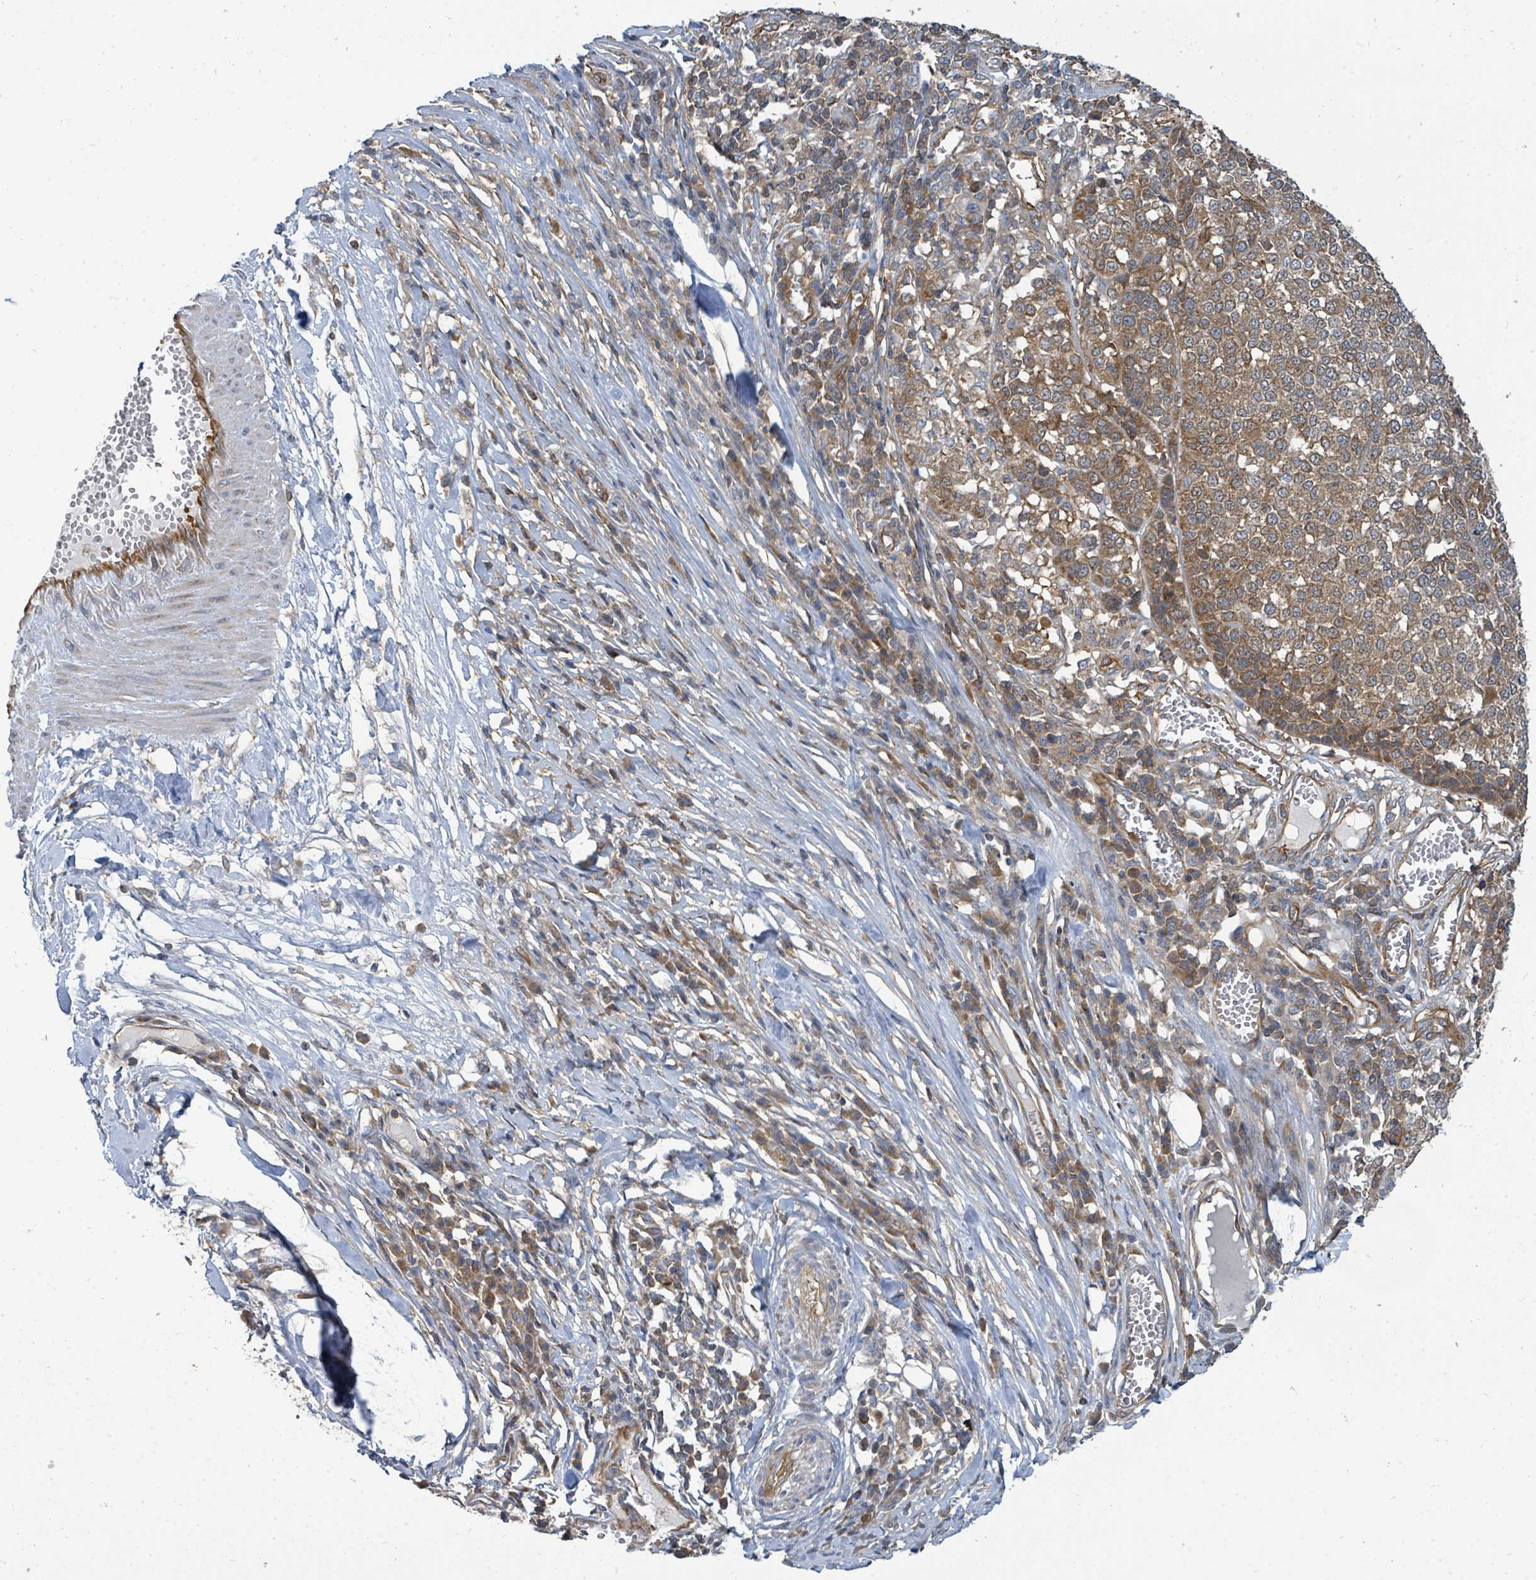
{"staining": {"intensity": "moderate", "quantity": ">75%", "location": "cytoplasmic/membranous"}, "tissue": "melanoma", "cell_type": "Tumor cells", "image_type": "cancer", "snomed": [{"axis": "morphology", "description": "Malignant melanoma, Metastatic site"}, {"axis": "topography", "description": "Lymph node"}], "caption": "Malignant melanoma (metastatic site) was stained to show a protein in brown. There is medium levels of moderate cytoplasmic/membranous staining in approximately >75% of tumor cells.", "gene": "BOLA2B", "patient": {"sex": "male", "age": 44}}